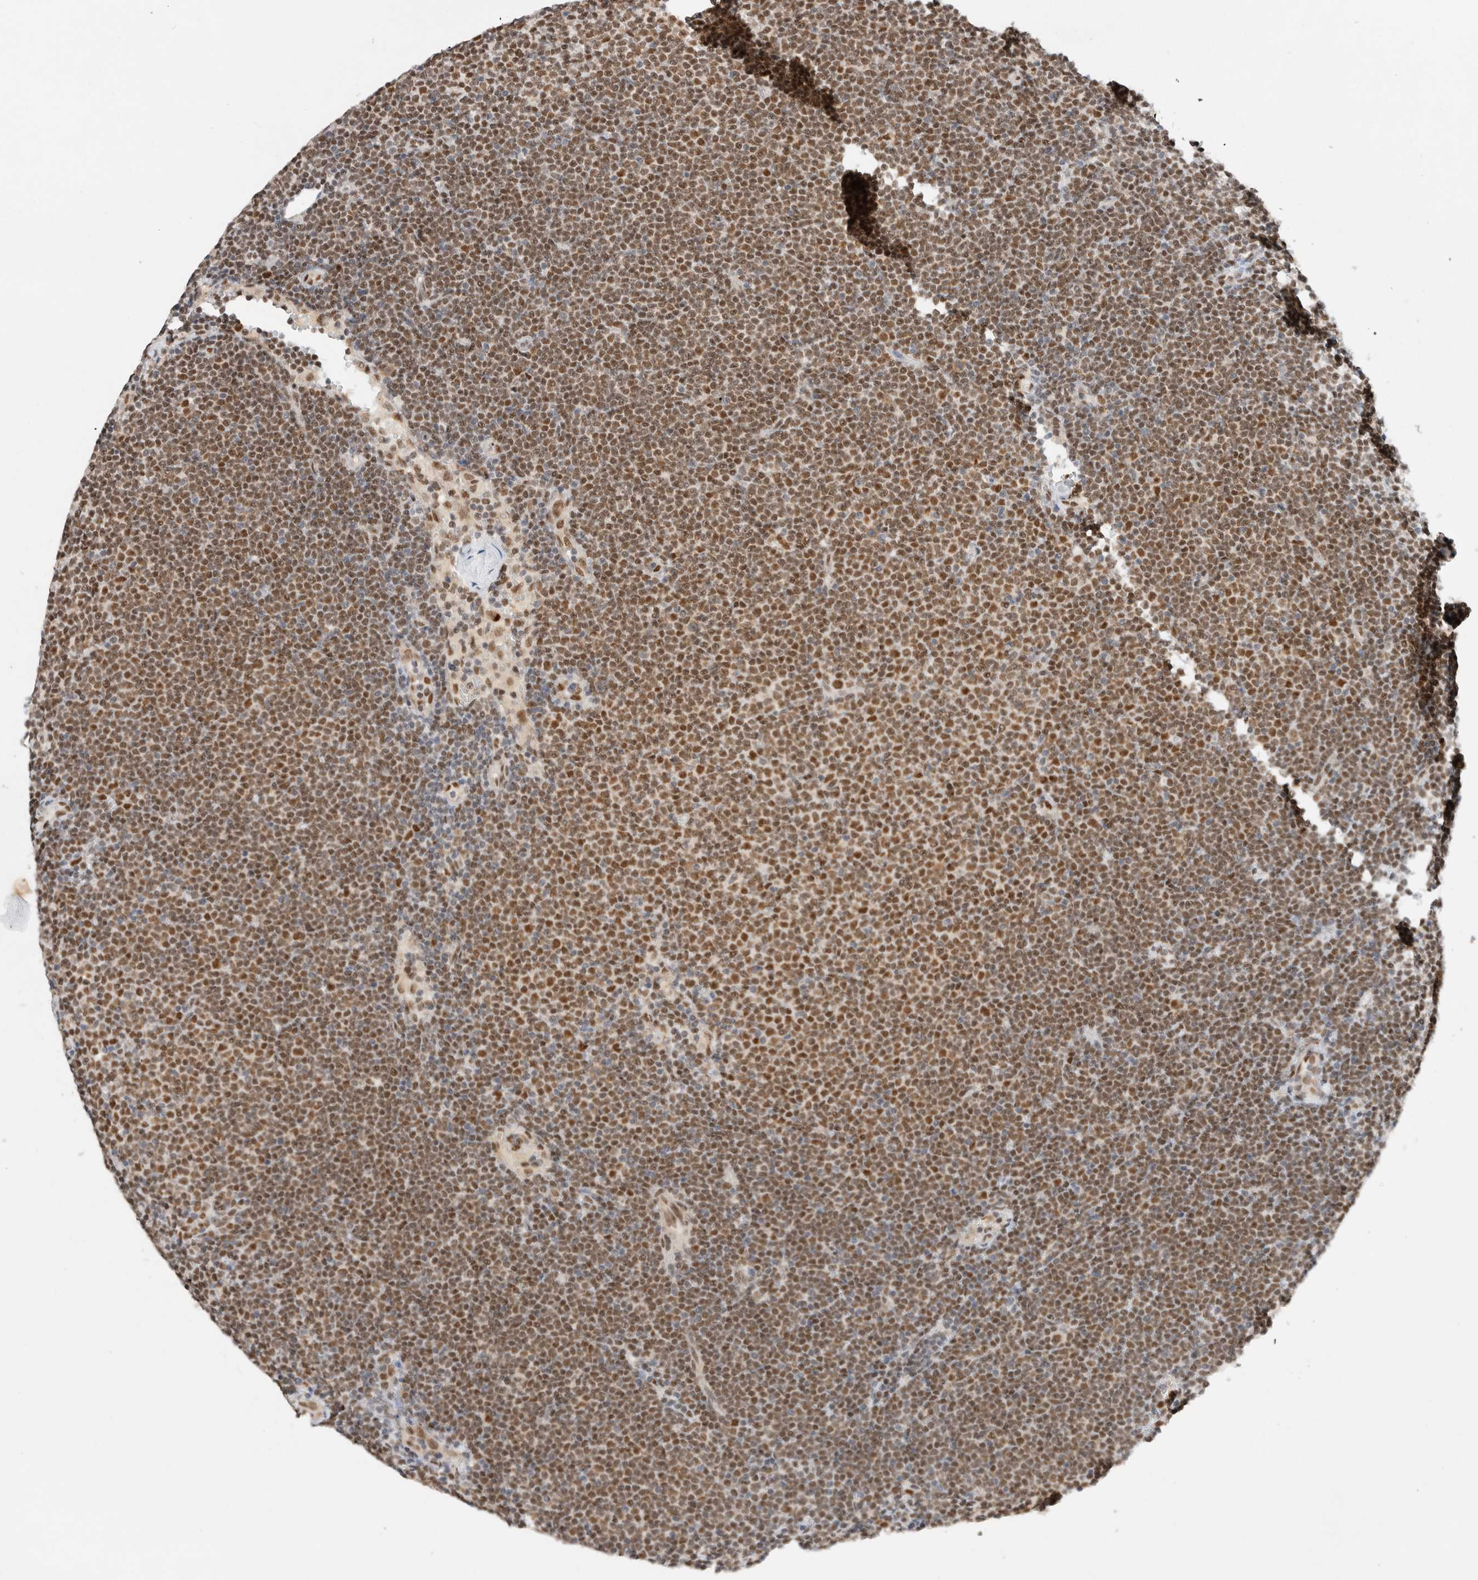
{"staining": {"intensity": "moderate", "quantity": ">75%", "location": "nuclear"}, "tissue": "lymphoma", "cell_type": "Tumor cells", "image_type": "cancer", "snomed": [{"axis": "morphology", "description": "Malignant lymphoma, non-Hodgkin's type, Low grade"}, {"axis": "topography", "description": "Lymph node"}], "caption": "Brown immunohistochemical staining in human malignant lymphoma, non-Hodgkin's type (low-grade) demonstrates moderate nuclear expression in approximately >75% of tumor cells.", "gene": "GTF2I", "patient": {"sex": "female", "age": 53}}